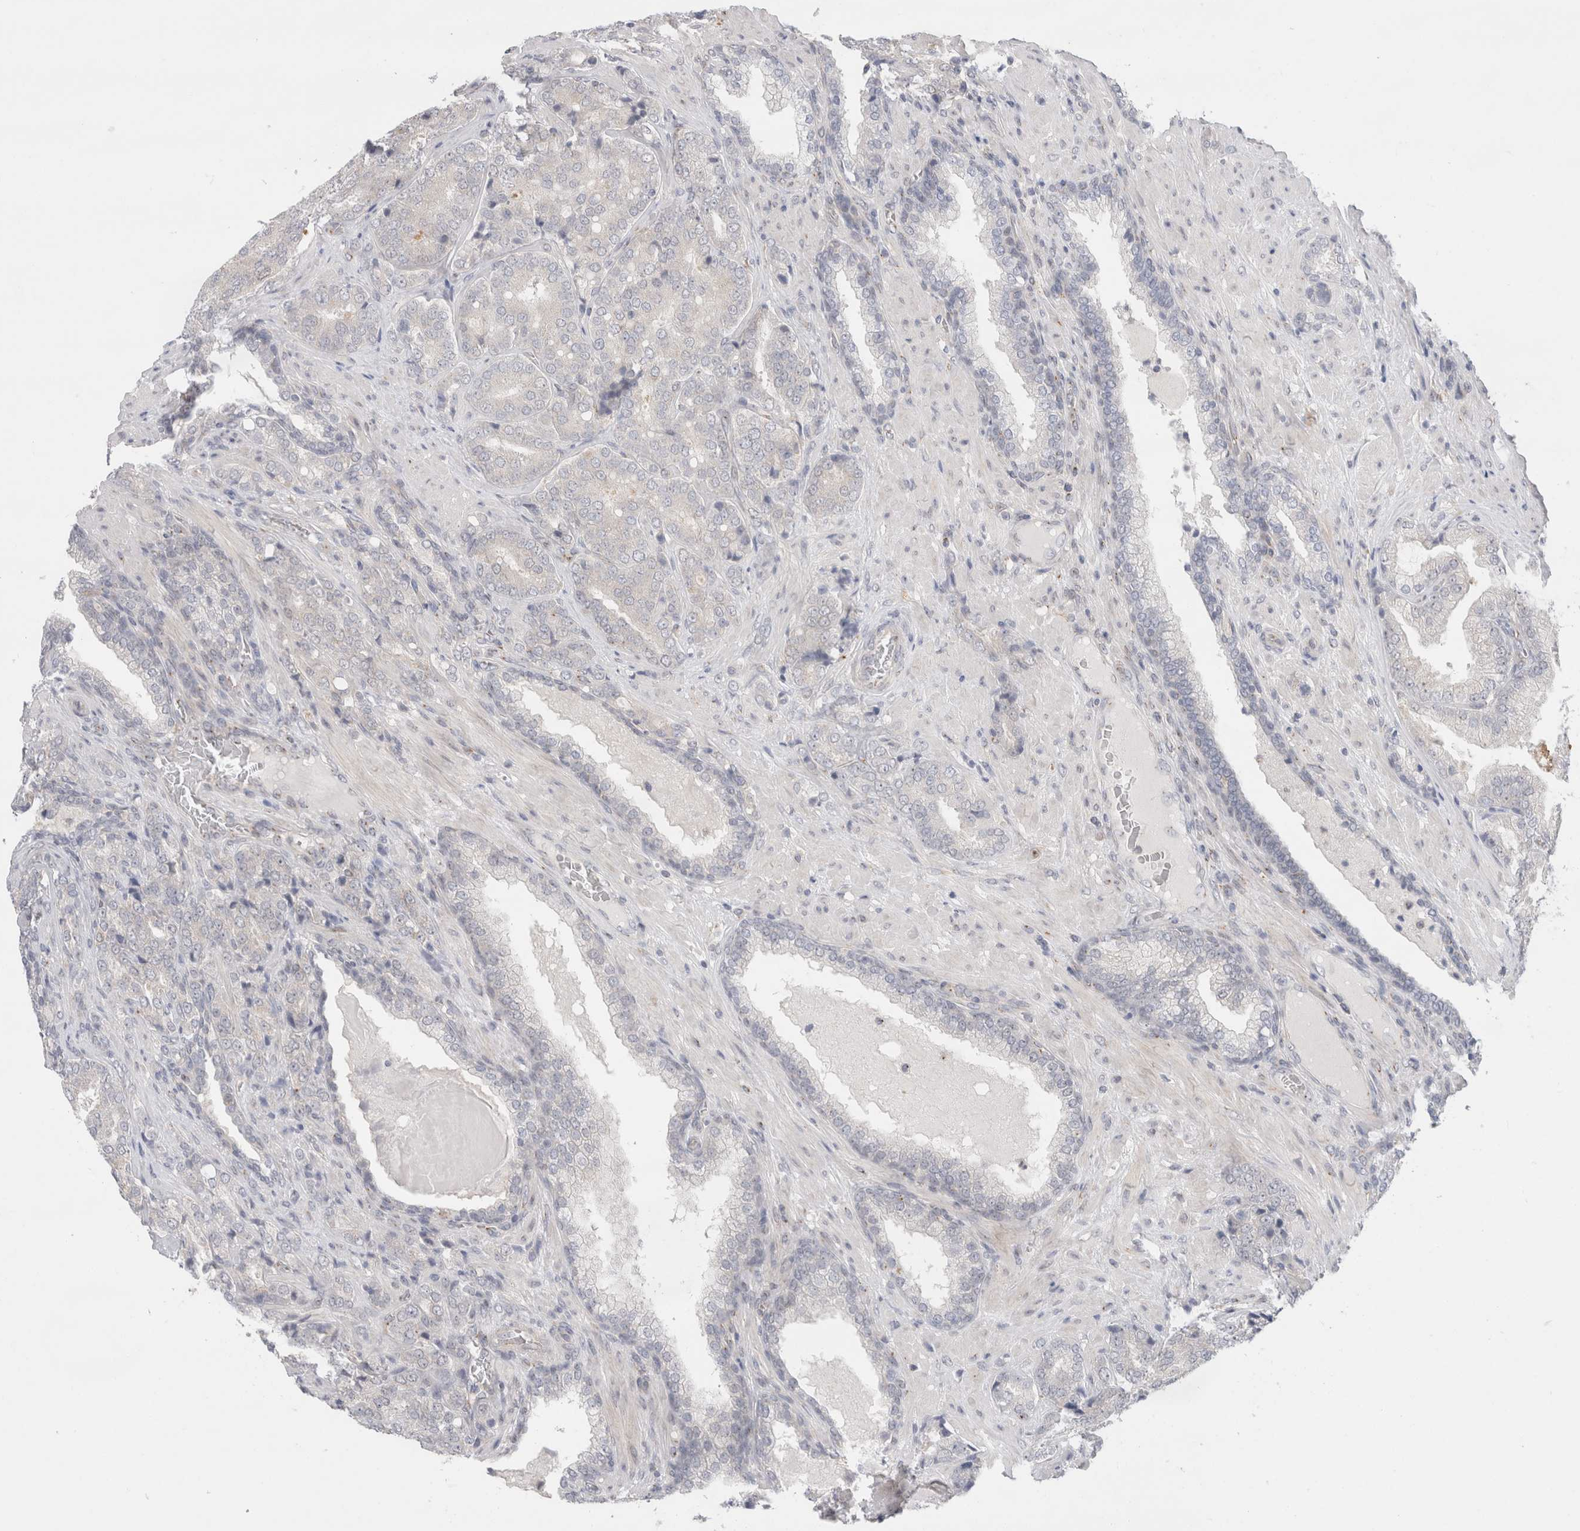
{"staining": {"intensity": "negative", "quantity": "none", "location": "none"}, "tissue": "prostate cancer", "cell_type": "Tumor cells", "image_type": "cancer", "snomed": [{"axis": "morphology", "description": "Adenocarcinoma, High grade"}, {"axis": "topography", "description": "Prostate"}], "caption": "DAB immunohistochemical staining of adenocarcinoma (high-grade) (prostate) reveals no significant positivity in tumor cells.", "gene": "BICD2", "patient": {"sex": "male", "age": 50}}